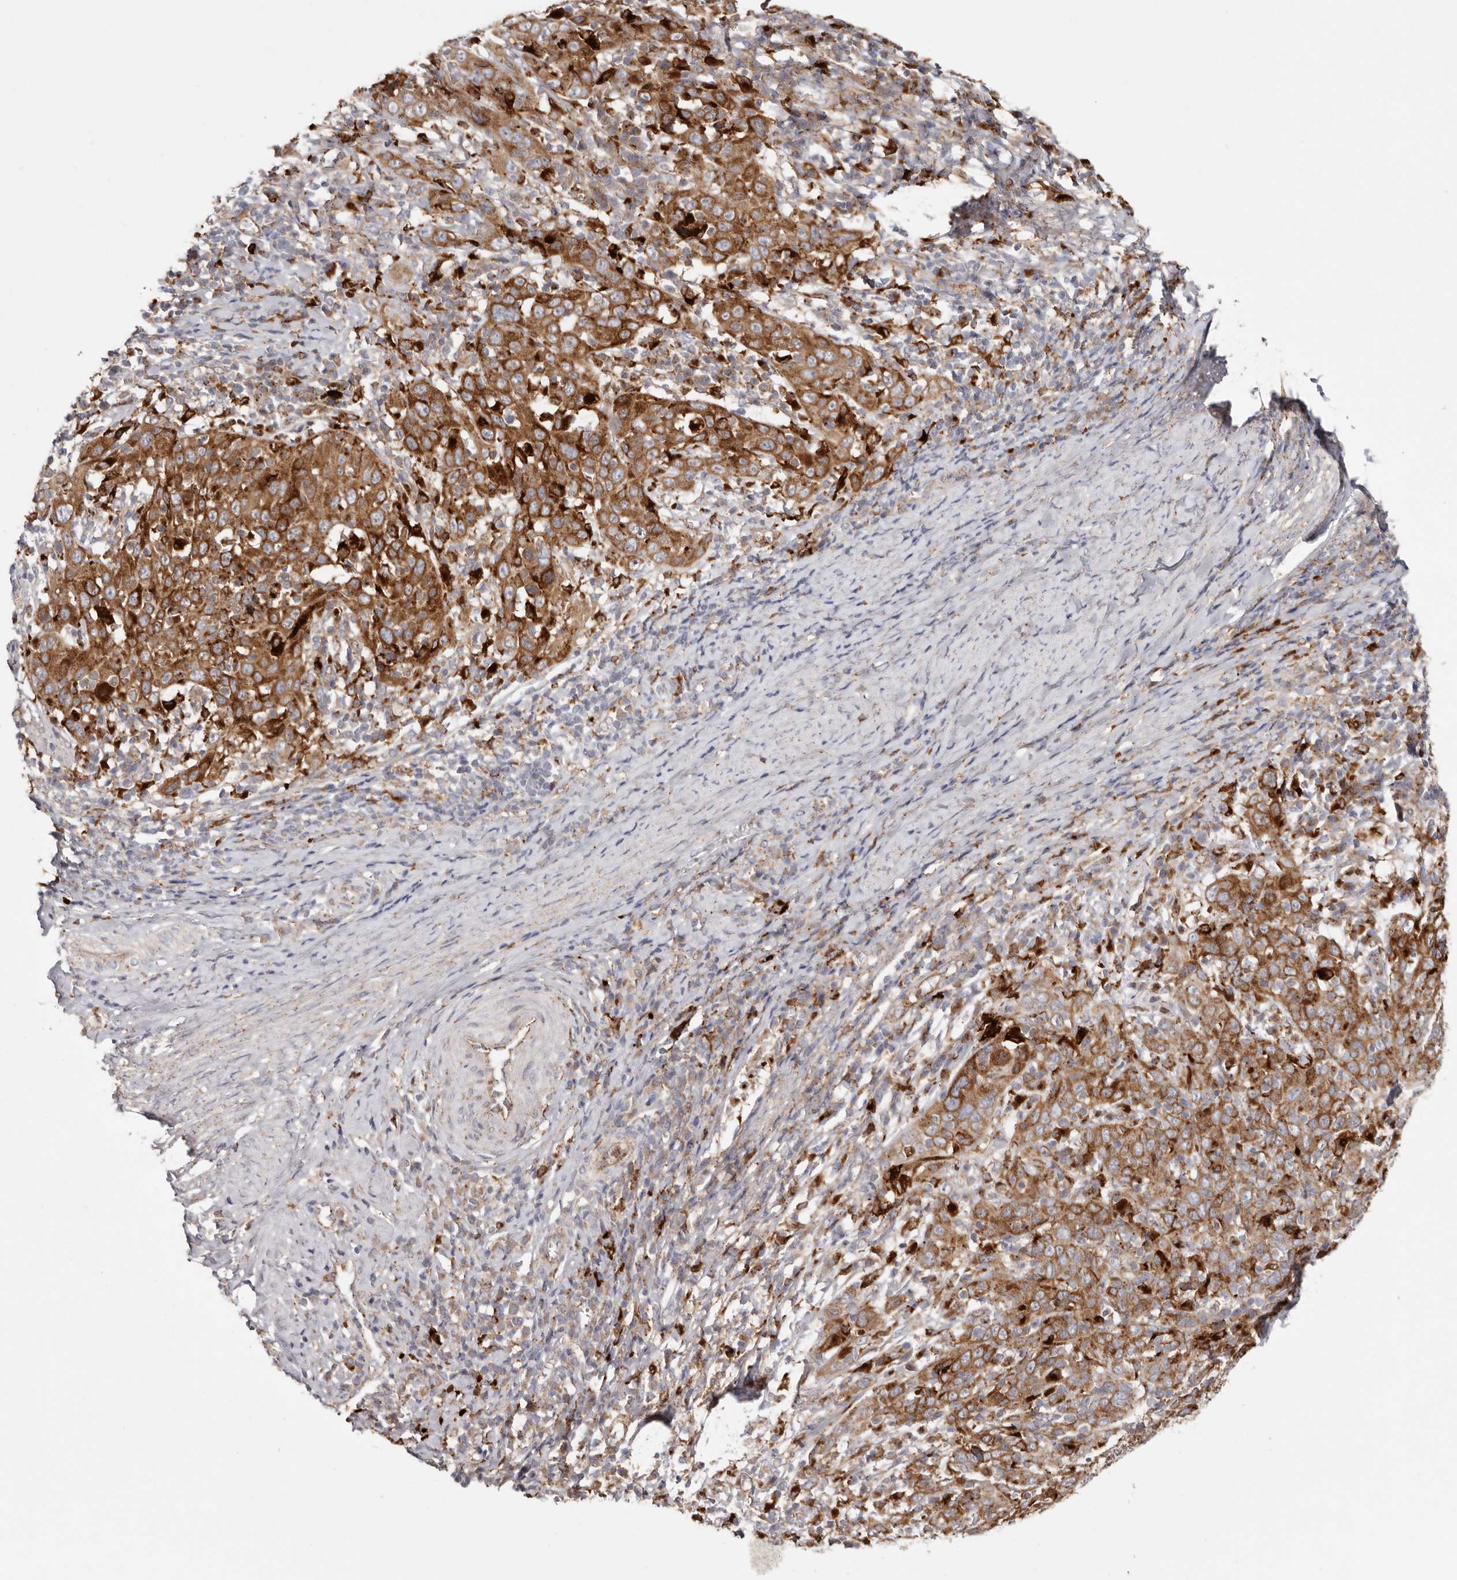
{"staining": {"intensity": "moderate", "quantity": ">75%", "location": "cytoplasmic/membranous"}, "tissue": "cervical cancer", "cell_type": "Tumor cells", "image_type": "cancer", "snomed": [{"axis": "morphology", "description": "Squamous cell carcinoma, NOS"}, {"axis": "topography", "description": "Cervix"}], "caption": "Cervical cancer (squamous cell carcinoma) stained for a protein demonstrates moderate cytoplasmic/membranous positivity in tumor cells.", "gene": "GRN", "patient": {"sex": "female", "age": 46}}